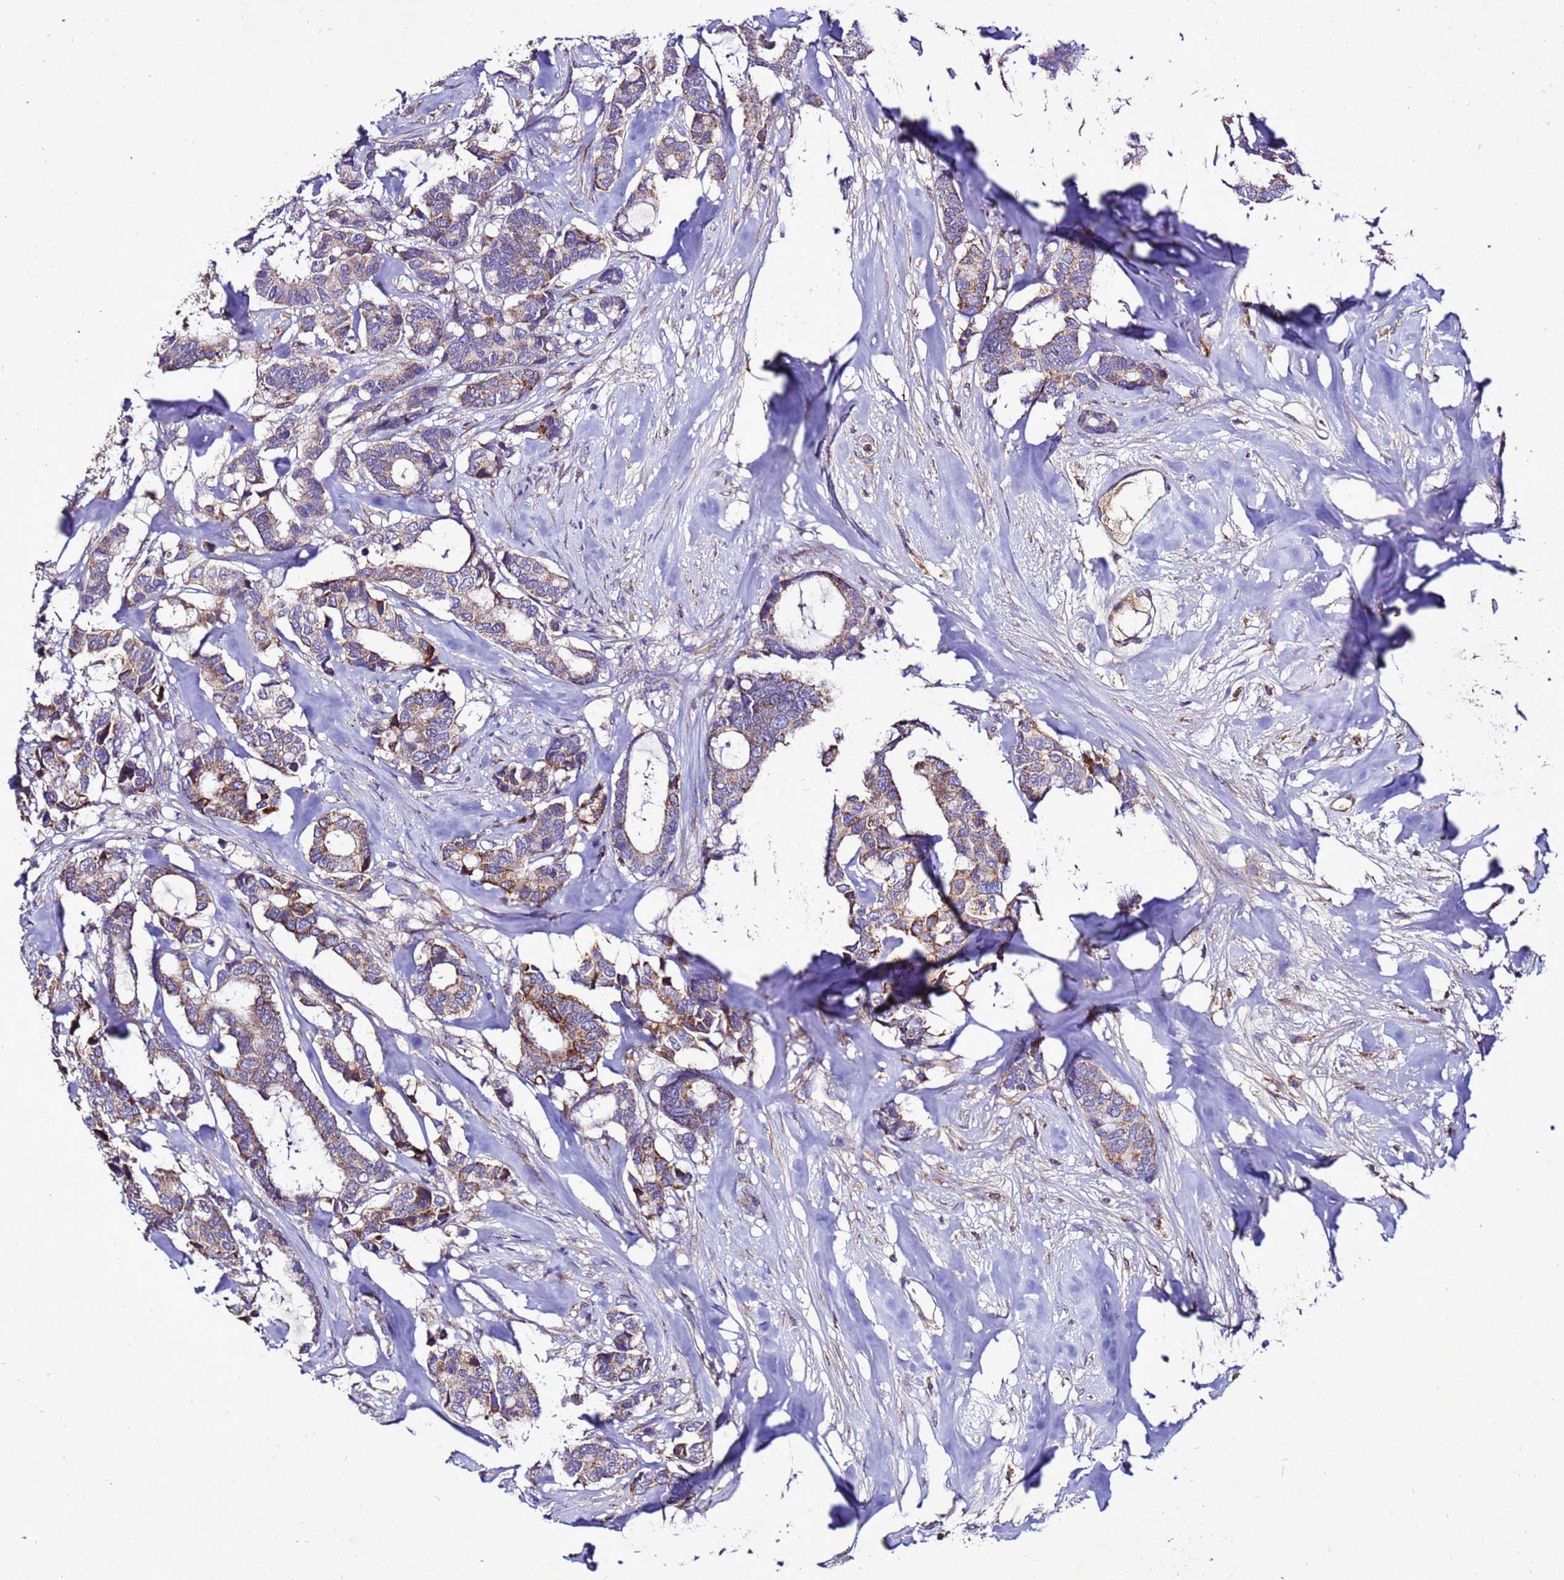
{"staining": {"intensity": "moderate", "quantity": "25%-75%", "location": "cytoplasmic/membranous"}, "tissue": "breast cancer", "cell_type": "Tumor cells", "image_type": "cancer", "snomed": [{"axis": "morphology", "description": "Duct carcinoma"}, {"axis": "topography", "description": "Breast"}], "caption": "Breast cancer was stained to show a protein in brown. There is medium levels of moderate cytoplasmic/membranous expression in approximately 25%-75% of tumor cells.", "gene": "ANTKMT", "patient": {"sex": "female", "age": 87}}